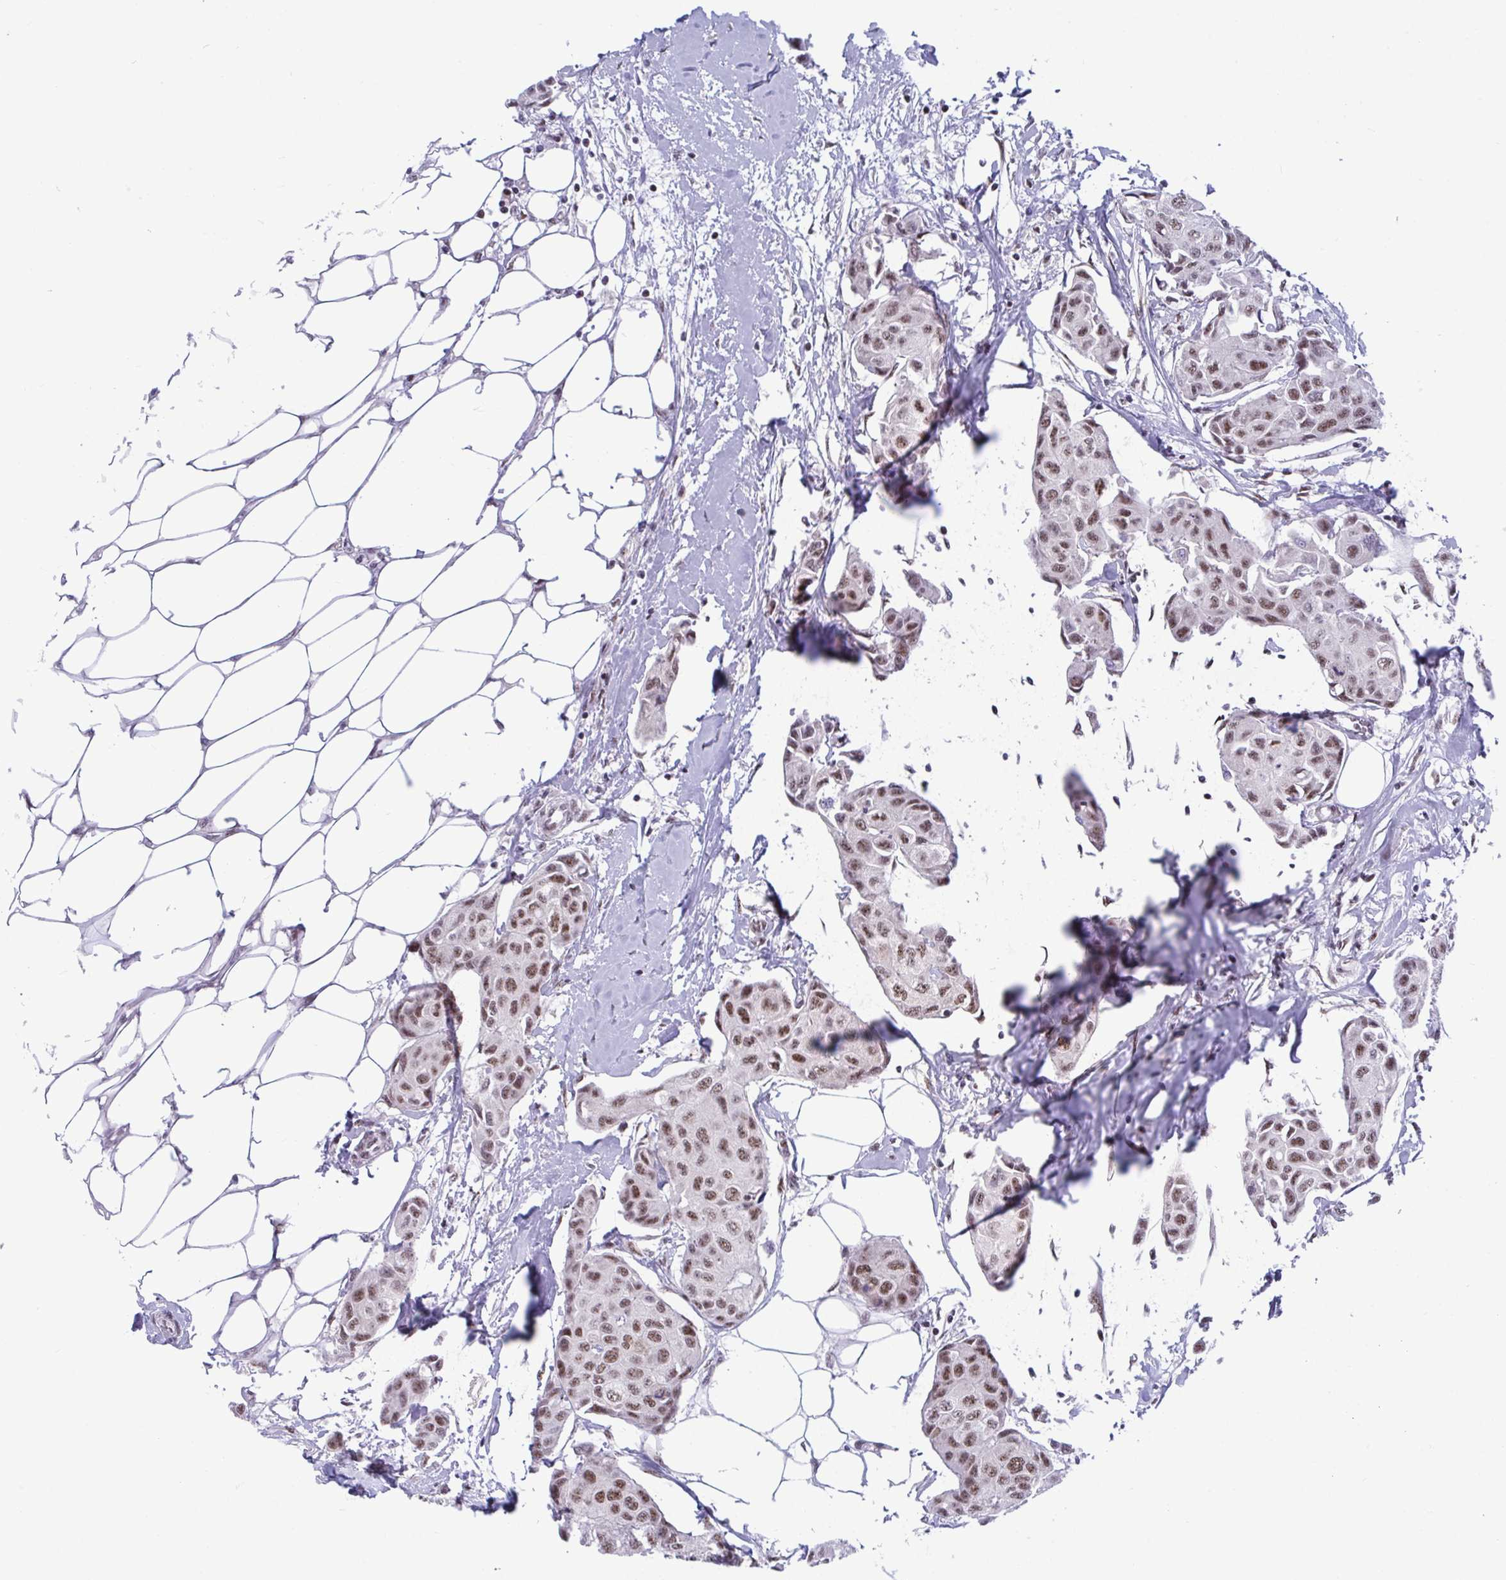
{"staining": {"intensity": "moderate", "quantity": ">75%", "location": "nuclear"}, "tissue": "breast cancer", "cell_type": "Tumor cells", "image_type": "cancer", "snomed": [{"axis": "morphology", "description": "Duct carcinoma"}, {"axis": "topography", "description": "Breast"}, {"axis": "topography", "description": "Lymph node"}], "caption": "Human breast cancer stained with a brown dye shows moderate nuclear positive positivity in about >75% of tumor cells.", "gene": "WBP11", "patient": {"sex": "female", "age": 80}}